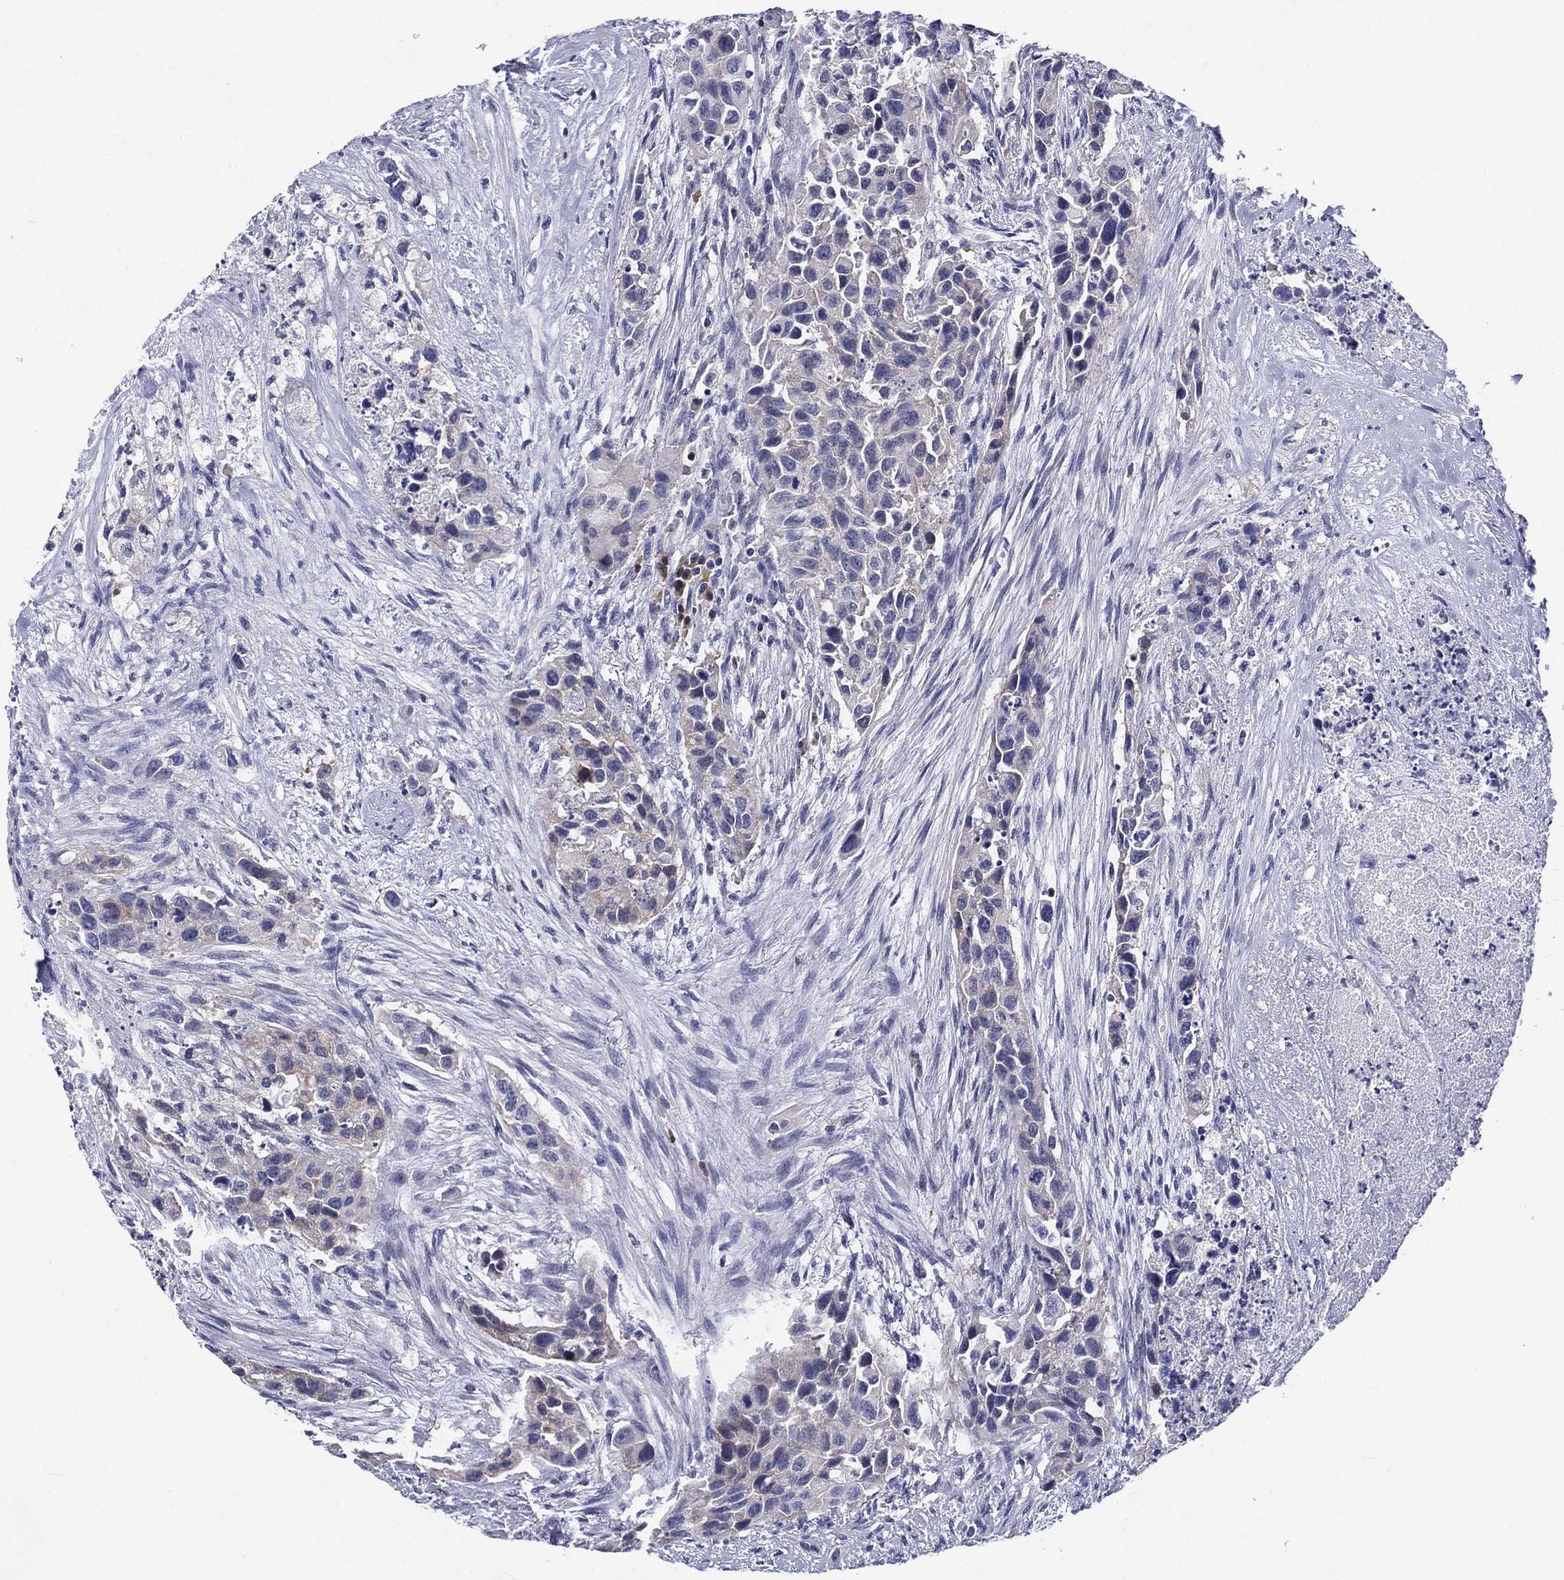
{"staining": {"intensity": "negative", "quantity": "none", "location": "none"}, "tissue": "urothelial cancer", "cell_type": "Tumor cells", "image_type": "cancer", "snomed": [{"axis": "morphology", "description": "Urothelial carcinoma, High grade"}, {"axis": "topography", "description": "Urinary bladder"}], "caption": "Immunohistochemistry photomicrograph of neoplastic tissue: human urothelial carcinoma (high-grade) stained with DAB (3,3'-diaminobenzidine) demonstrates no significant protein positivity in tumor cells.", "gene": "POU2F2", "patient": {"sex": "female", "age": 73}}